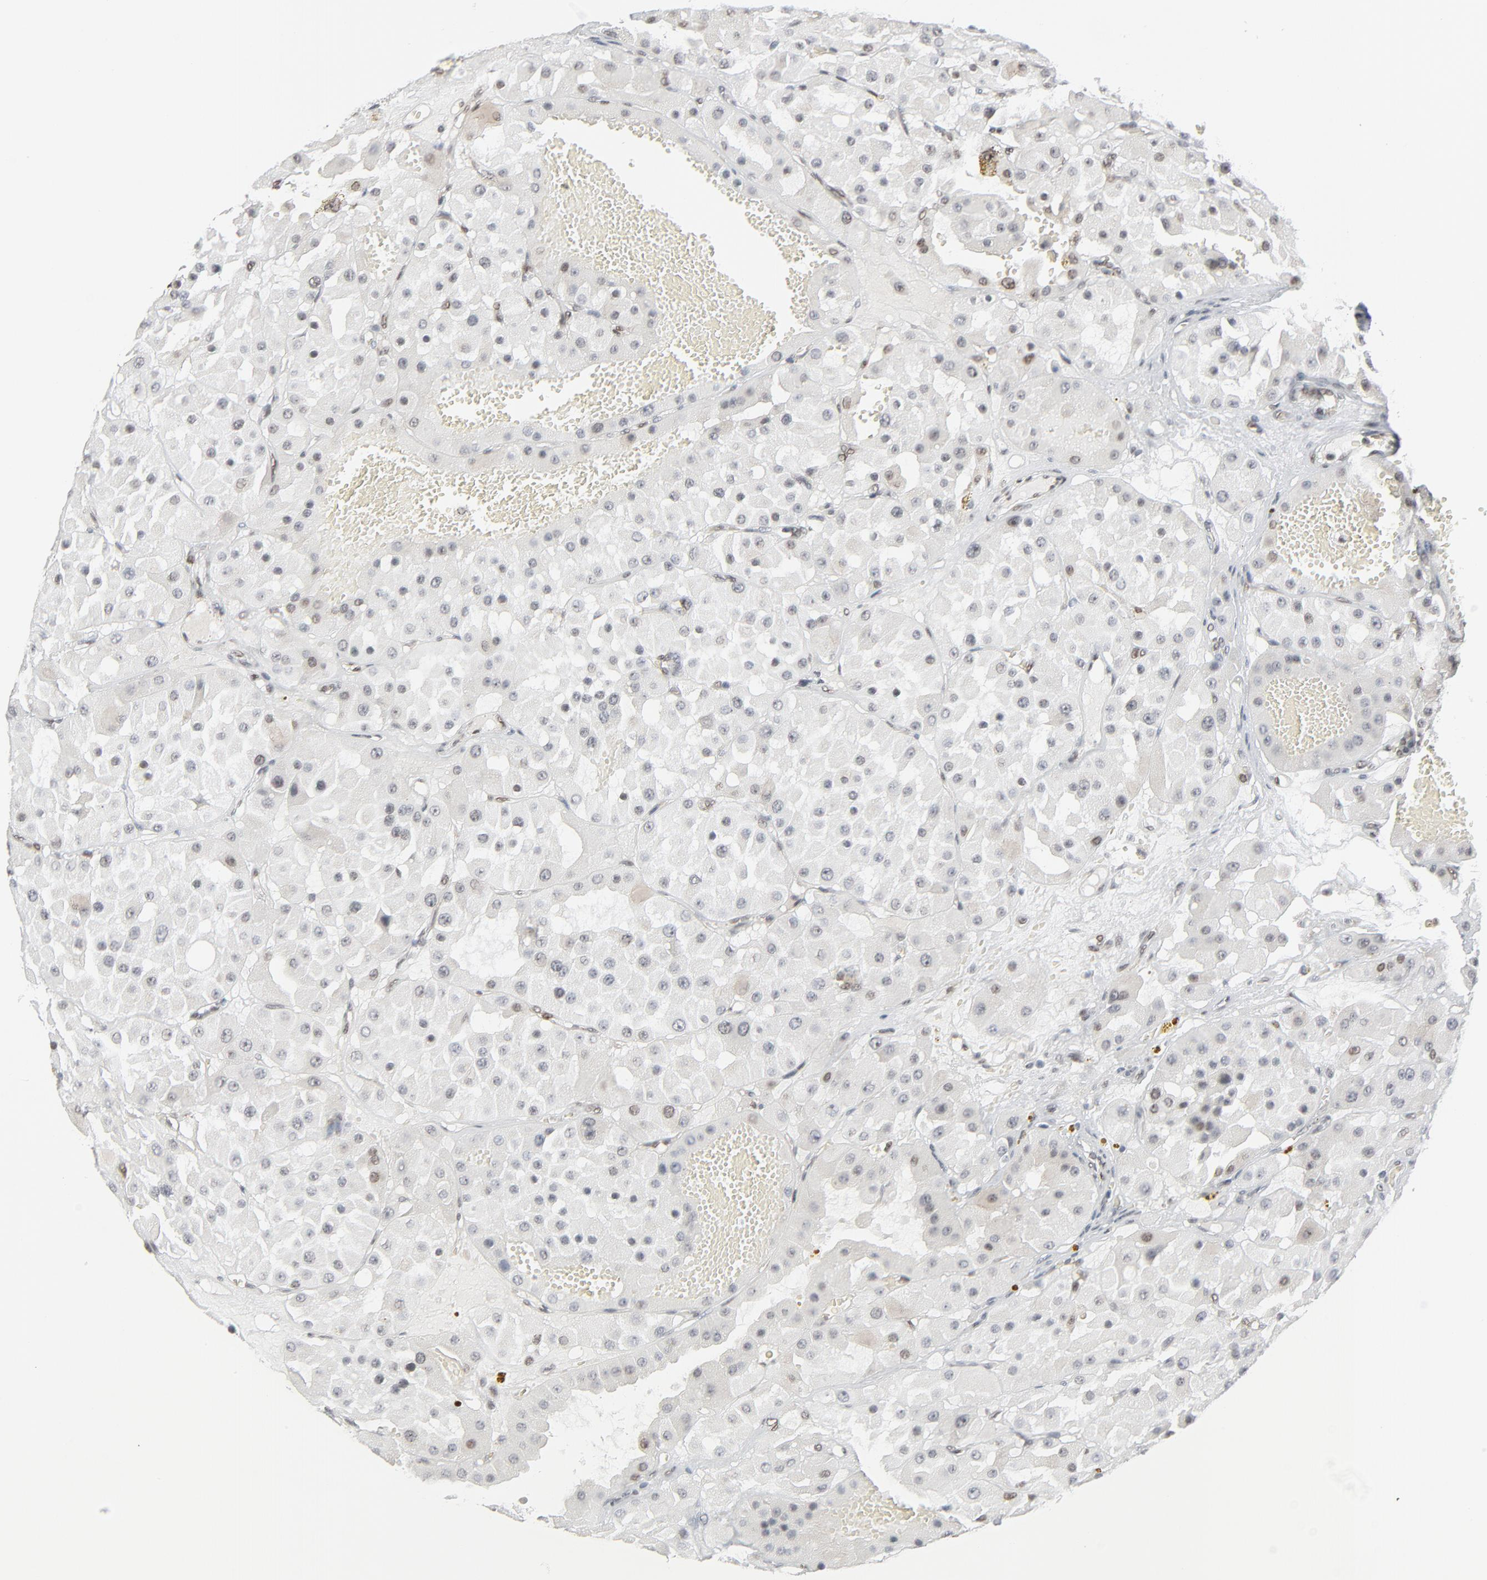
{"staining": {"intensity": "weak", "quantity": "<25%", "location": "nuclear"}, "tissue": "renal cancer", "cell_type": "Tumor cells", "image_type": "cancer", "snomed": [{"axis": "morphology", "description": "Adenocarcinoma, uncertain malignant potential"}, {"axis": "topography", "description": "Kidney"}], "caption": "A high-resolution photomicrograph shows immunohistochemistry staining of renal cancer, which displays no significant expression in tumor cells.", "gene": "CUX1", "patient": {"sex": "male", "age": 63}}